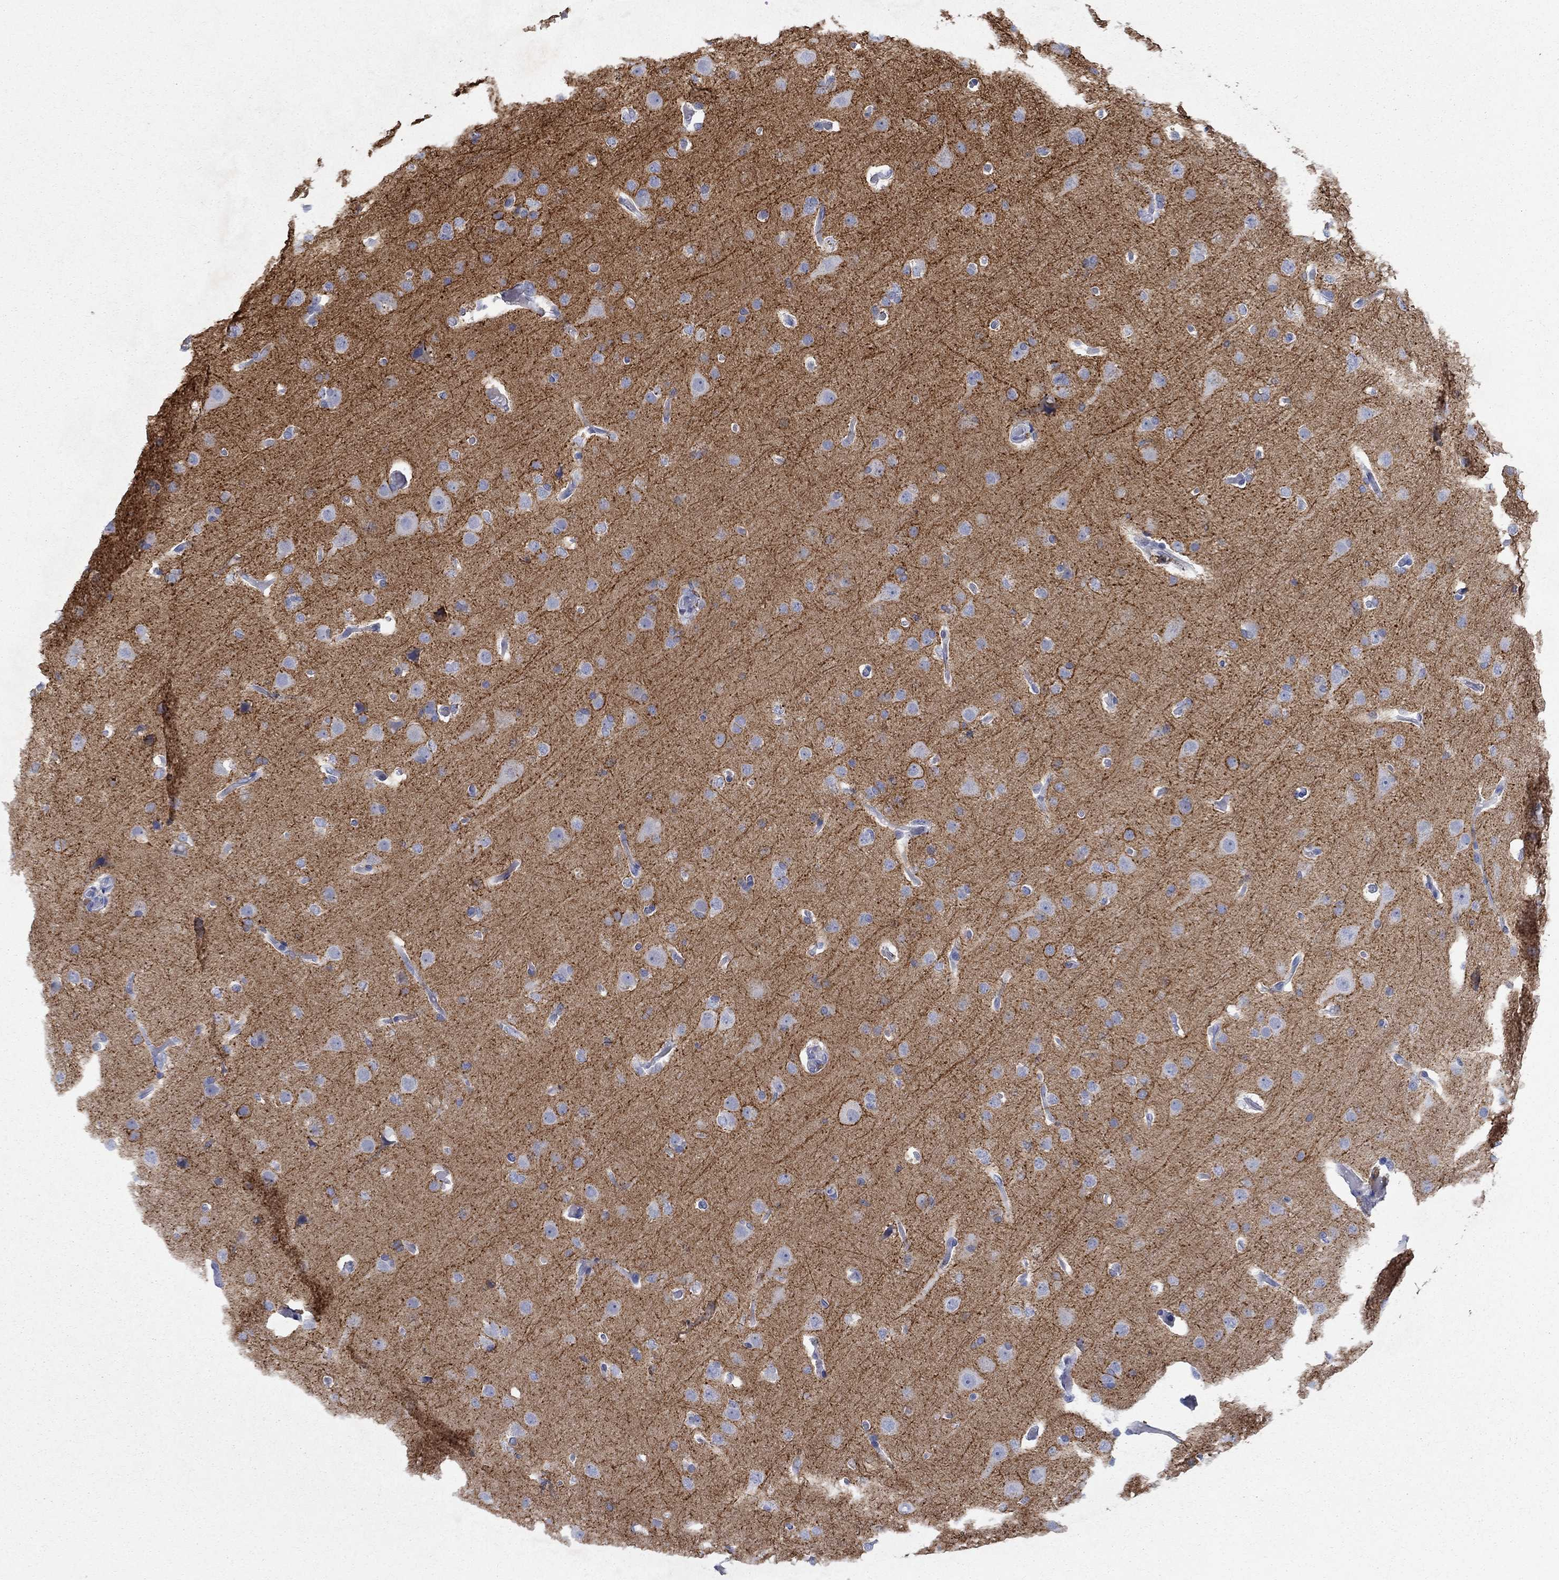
{"staining": {"intensity": "negative", "quantity": "none", "location": "none"}, "tissue": "glioma", "cell_type": "Tumor cells", "image_type": "cancer", "snomed": [{"axis": "morphology", "description": "Glioma, malignant, Low grade"}, {"axis": "topography", "description": "Brain"}], "caption": "IHC histopathology image of glioma stained for a protein (brown), which exhibits no expression in tumor cells.", "gene": "RFTN2", "patient": {"sex": "male", "age": 41}}